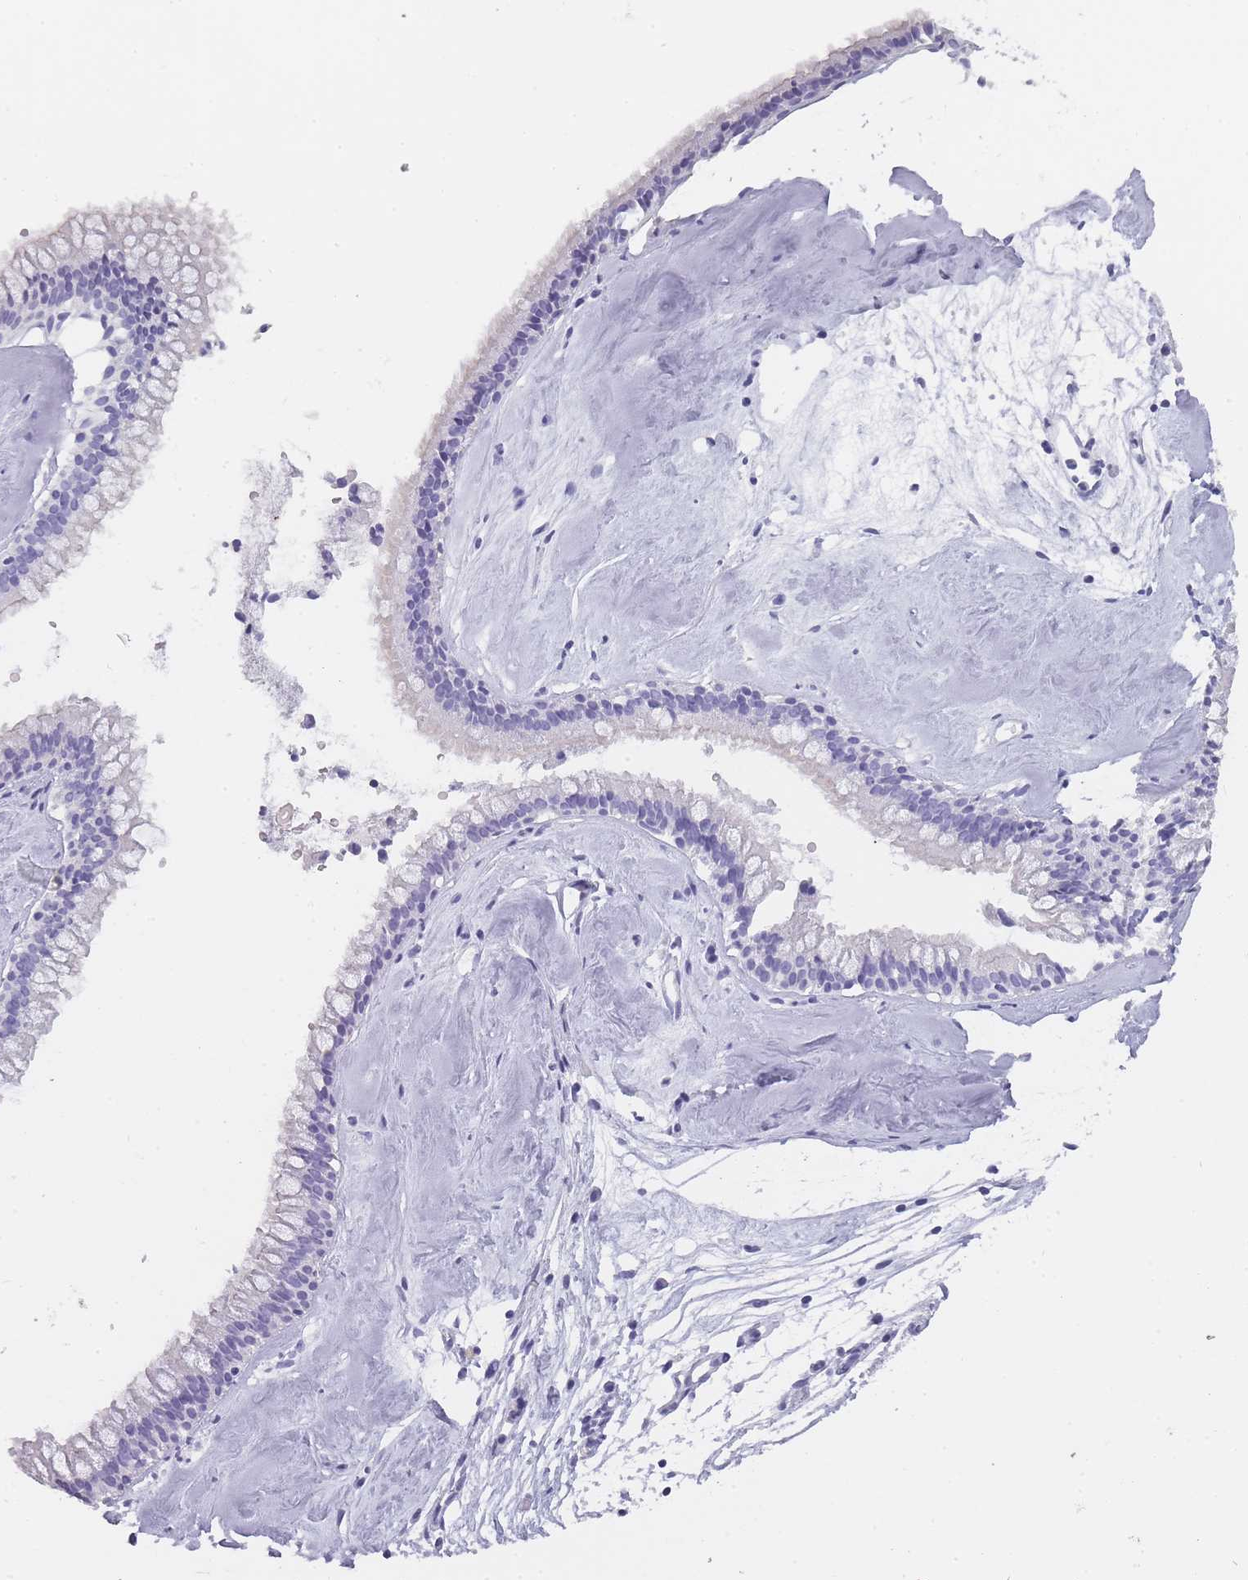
{"staining": {"intensity": "negative", "quantity": "none", "location": "none"}, "tissue": "nasopharynx", "cell_type": "Respiratory epithelial cells", "image_type": "normal", "snomed": [{"axis": "morphology", "description": "Normal tissue, NOS"}, {"axis": "topography", "description": "Nasopharynx"}], "caption": "An image of nasopharynx stained for a protein shows no brown staining in respiratory epithelial cells.", "gene": "TCP11X1", "patient": {"sex": "male", "age": 65}}